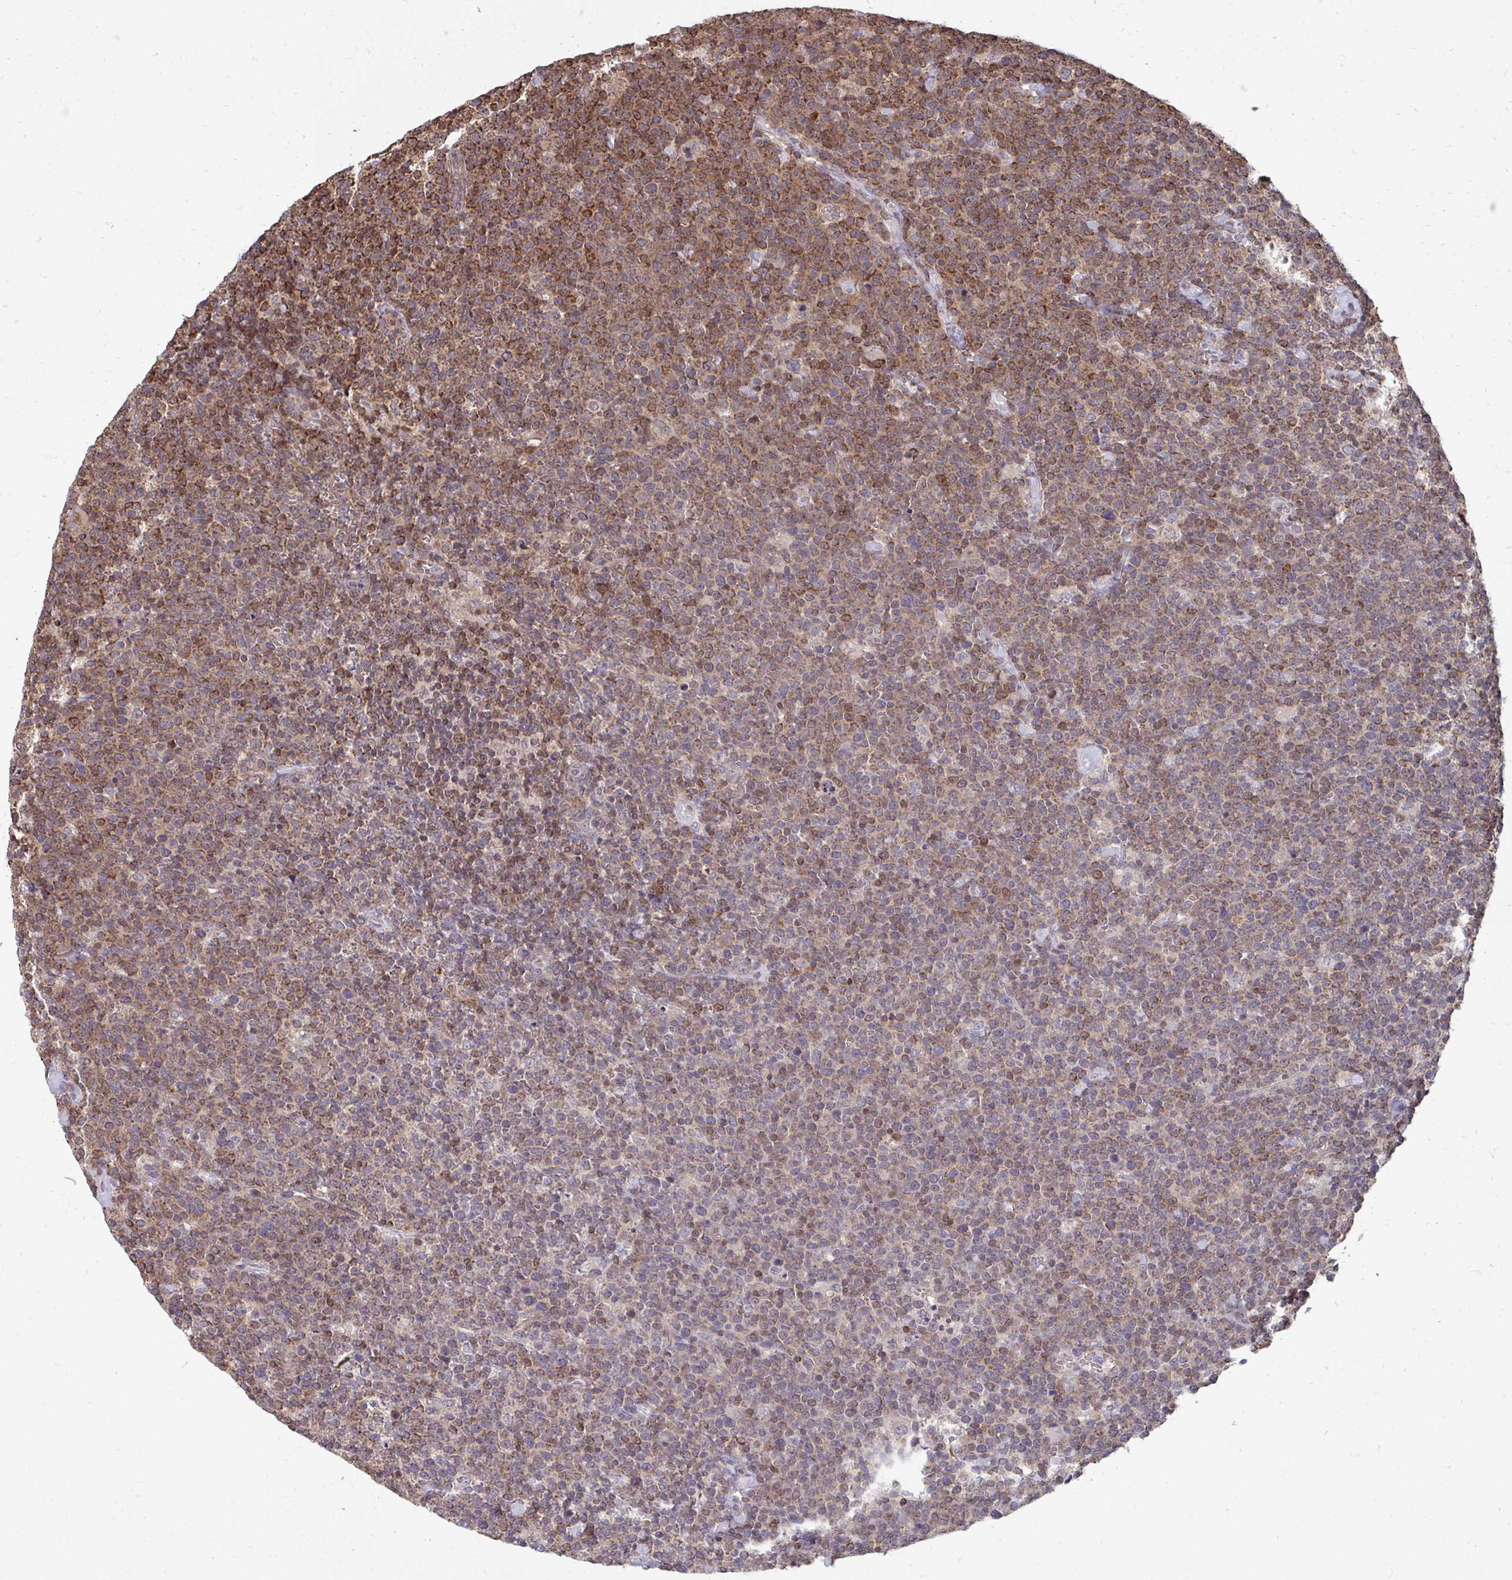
{"staining": {"intensity": "moderate", "quantity": ">75%", "location": "cytoplasmic/membranous"}, "tissue": "lymphoma", "cell_type": "Tumor cells", "image_type": "cancer", "snomed": [{"axis": "morphology", "description": "Malignant lymphoma, non-Hodgkin's type, High grade"}, {"axis": "topography", "description": "Lymph node"}], "caption": "DAB (3,3'-diaminobenzidine) immunohistochemical staining of lymphoma demonstrates moderate cytoplasmic/membranous protein positivity in about >75% of tumor cells. Nuclei are stained in blue.", "gene": "DNAJA2", "patient": {"sex": "male", "age": 61}}